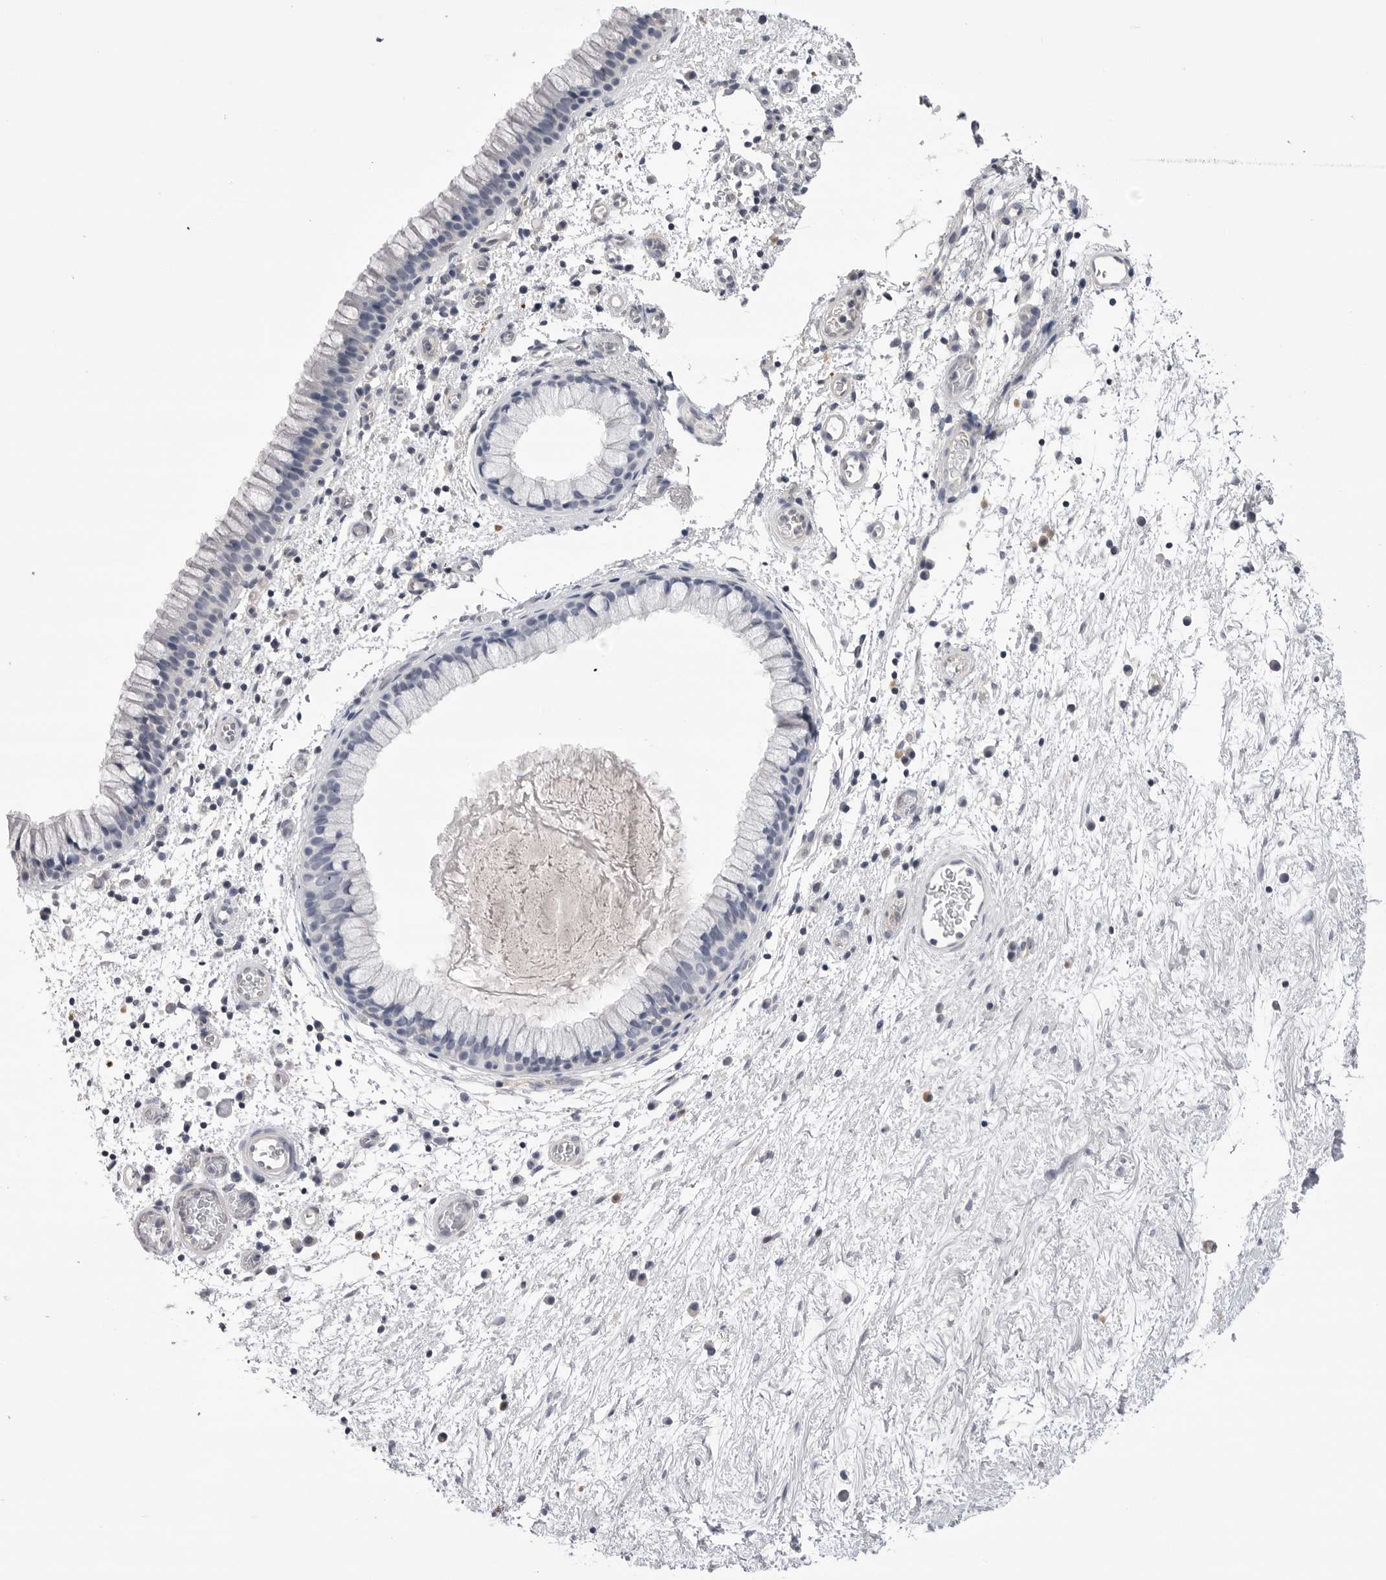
{"staining": {"intensity": "negative", "quantity": "none", "location": "none"}, "tissue": "nasopharynx", "cell_type": "Respiratory epithelial cells", "image_type": "normal", "snomed": [{"axis": "morphology", "description": "Normal tissue, NOS"}, {"axis": "morphology", "description": "Inflammation, NOS"}, {"axis": "topography", "description": "Nasopharynx"}], "caption": "Respiratory epithelial cells are negative for protein expression in benign human nasopharynx. Nuclei are stained in blue.", "gene": "DLGAP3", "patient": {"sex": "male", "age": 48}}